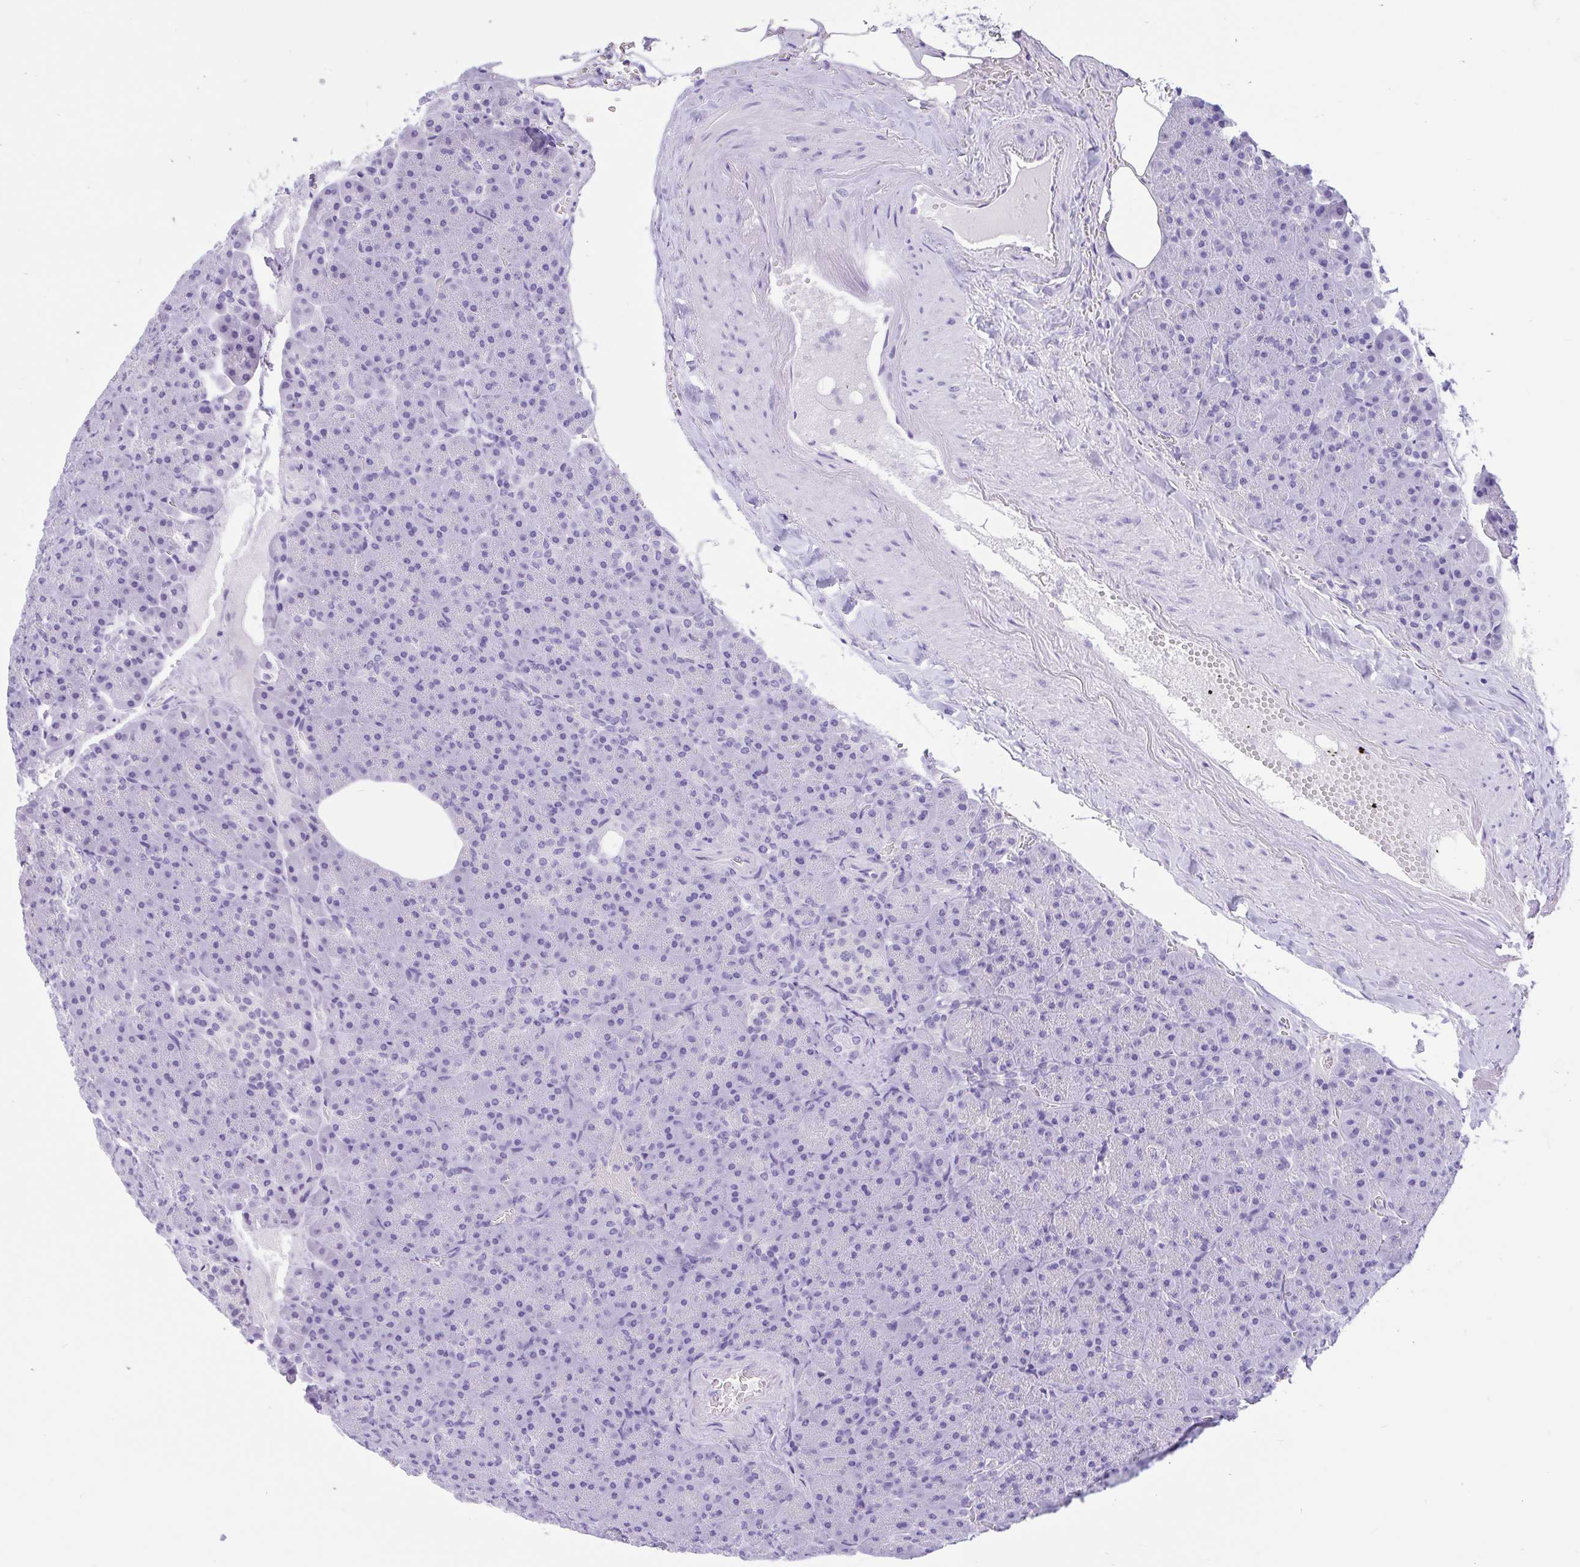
{"staining": {"intensity": "negative", "quantity": "none", "location": "none"}, "tissue": "pancreas", "cell_type": "Exocrine glandular cells", "image_type": "normal", "snomed": [{"axis": "morphology", "description": "Normal tissue, NOS"}, {"axis": "topography", "description": "Pancreas"}], "caption": "Immunohistochemistry histopathology image of benign pancreas: human pancreas stained with DAB (3,3'-diaminobenzidine) shows no significant protein positivity in exocrine glandular cells. (Brightfield microscopy of DAB IHC at high magnification).", "gene": "ZNF319", "patient": {"sex": "female", "age": 74}}